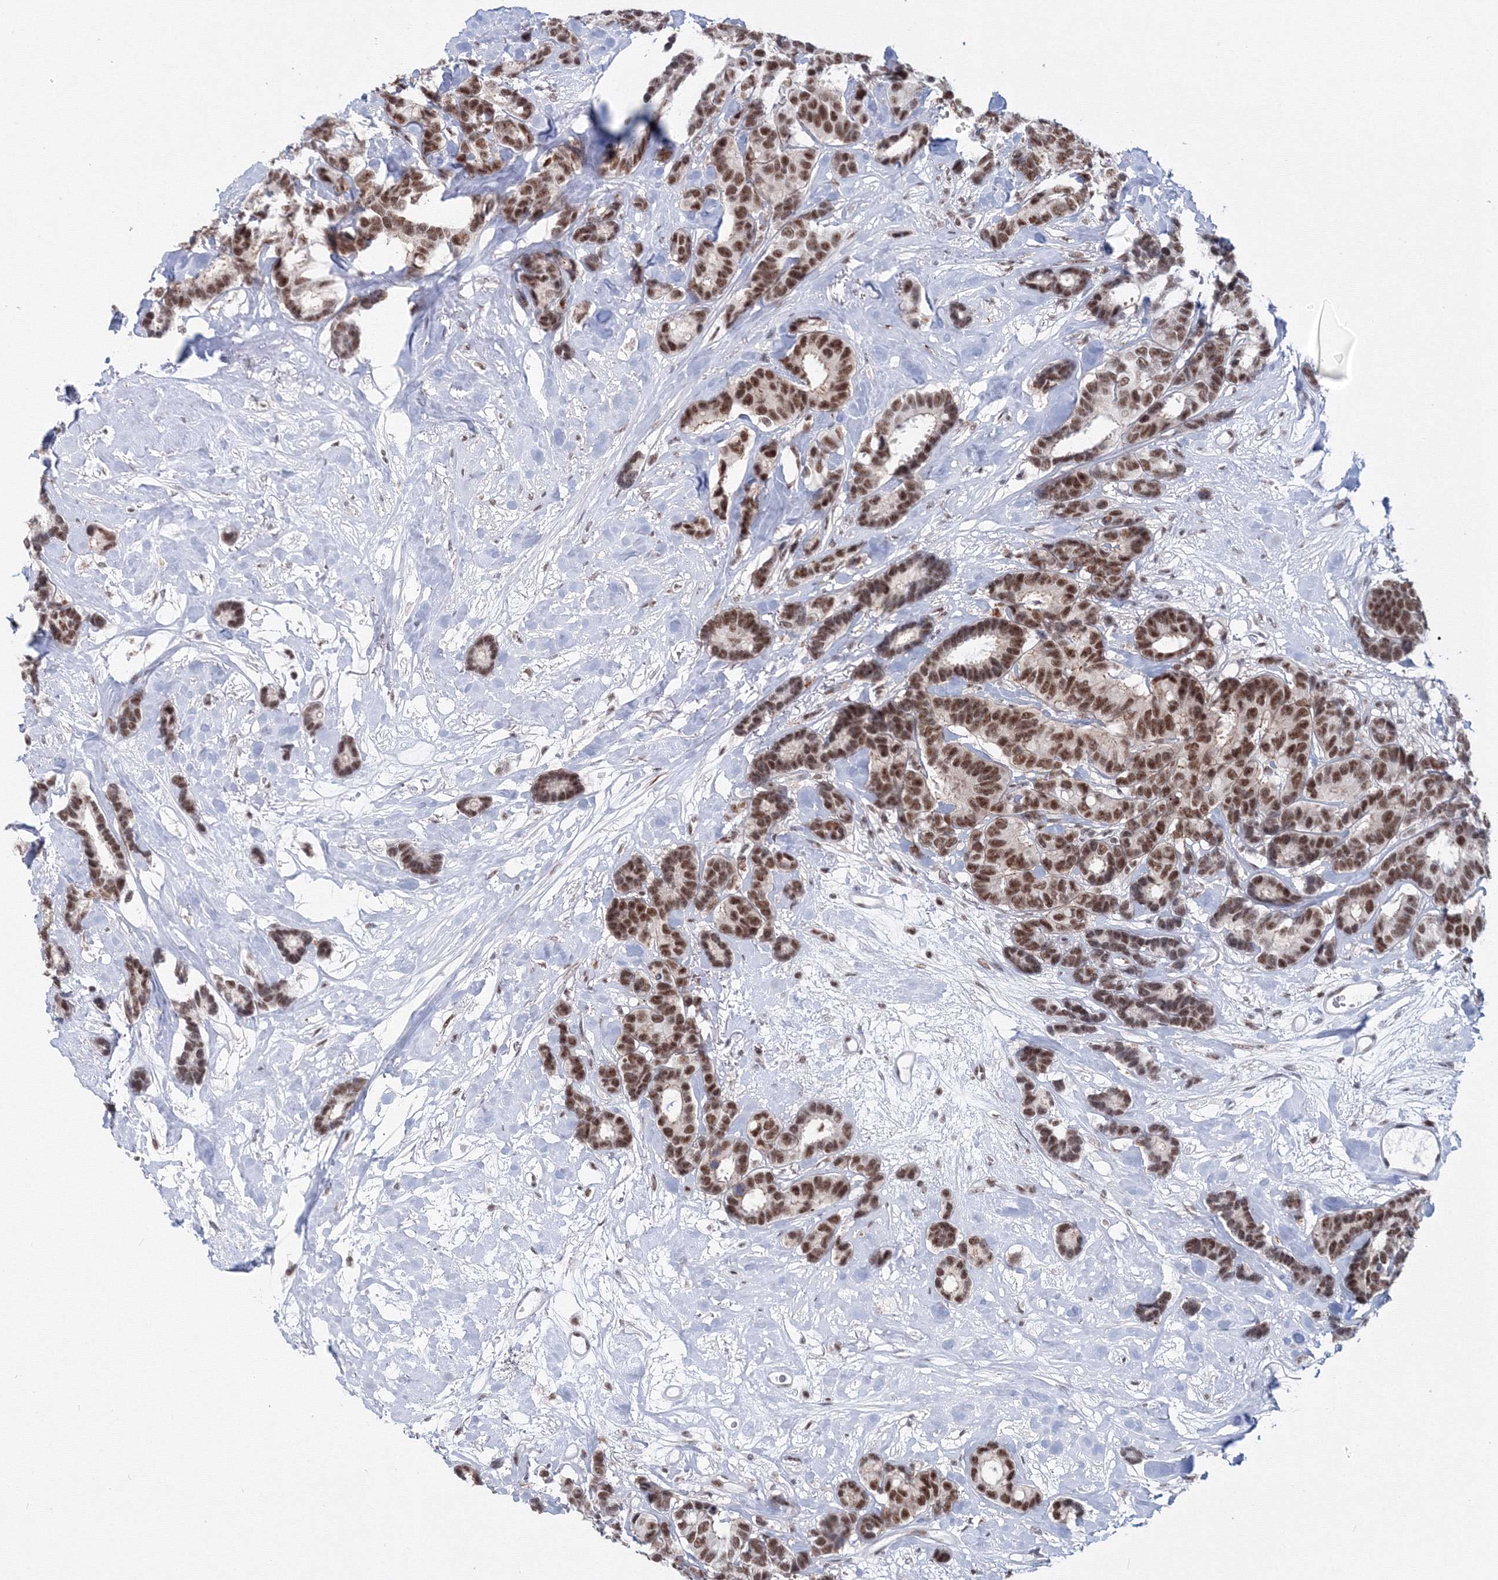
{"staining": {"intensity": "strong", "quantity": ">75%", "location": "nuclear"}, "tissue": "breast cancer", "cell_type": "Tumor cells", "image_type": "cancer", "snomed": [{"axis": "morphology", "description": "Duct carcinoma"}, {"axis": "topography", "description": "Breast"}], "caption": "Intraductal carcinoma (breast) stained with DAB (3,3'-diaminobenzidine) immunohistochemistry demonstrates high levels of strong nuclear positivity in approximately >75% of tumor cells. Immunohistochemistry (ihc) stains the protein of interest in brown and the nuclei are stained blue.", "gene": "SF3B6", "patient": {"sex": "female", "age": 87}}